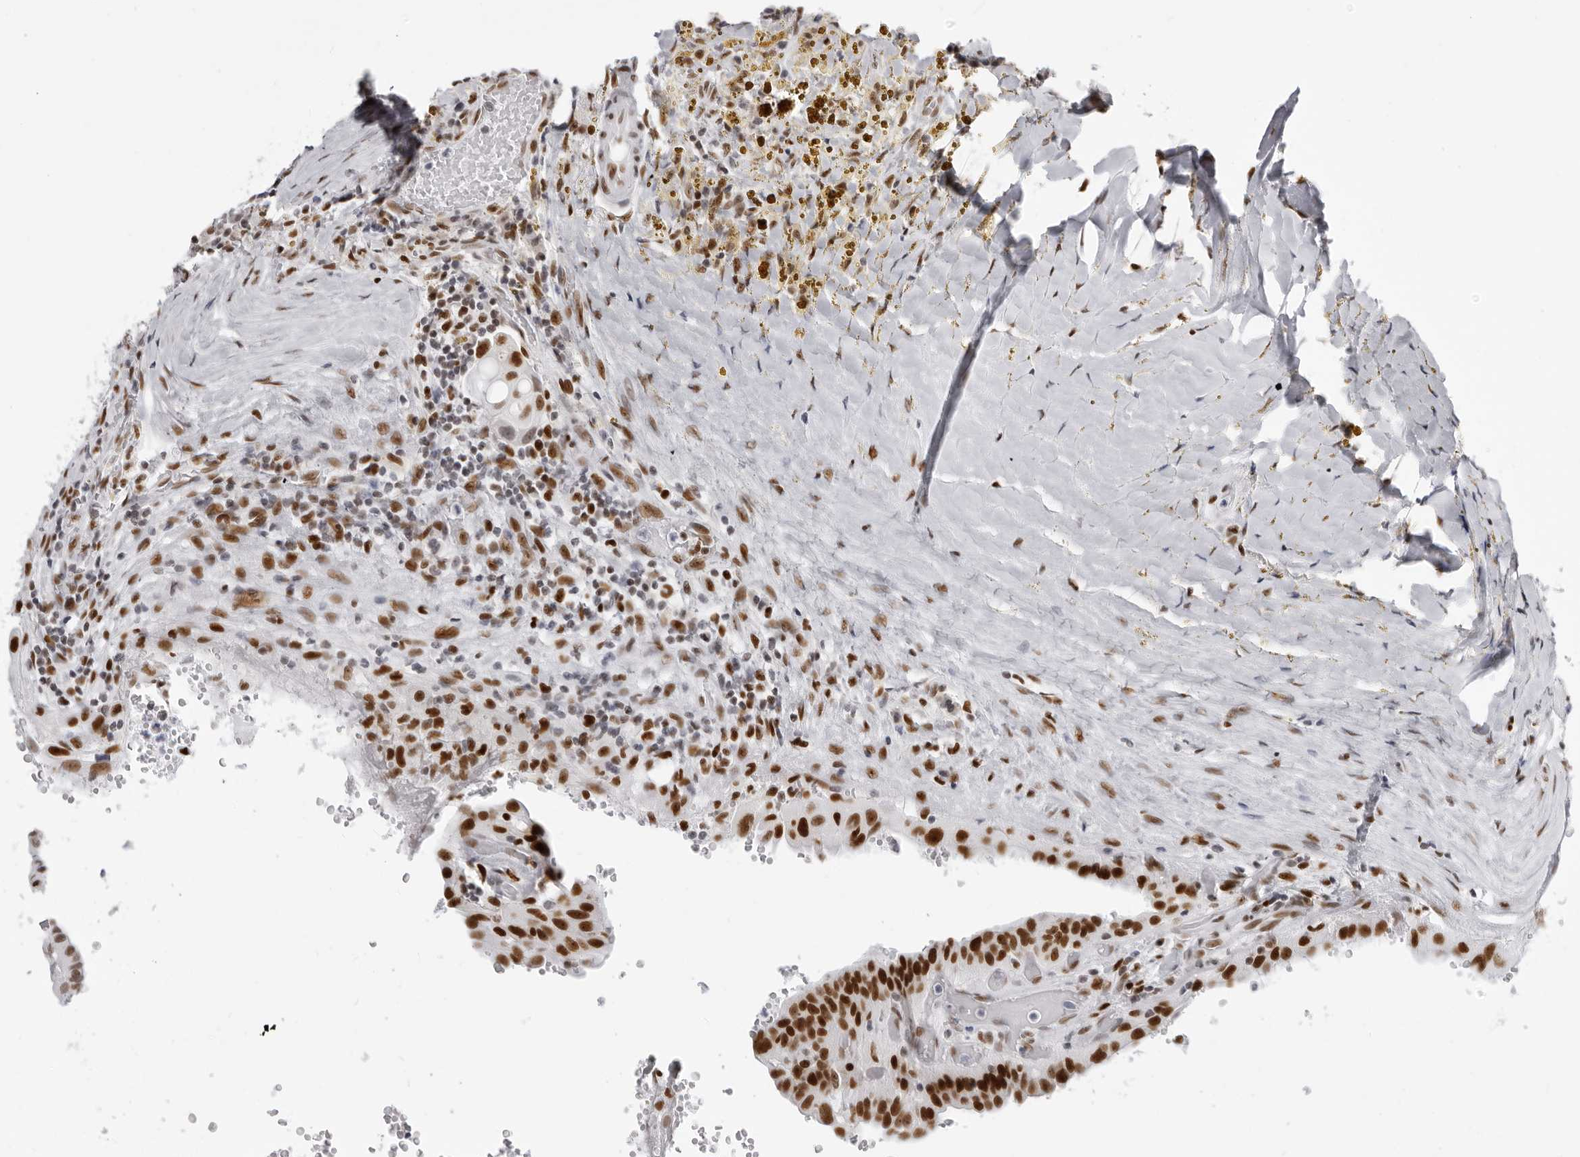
{"staining": {"intensity": "strong", "quantity": ">75%", "location": "nuclear"}, "tissue": "thyroid cancer", "cell_type": "Tumor cells", "image_type": "cancer", "snomed": [{"axis": "morphology", "description": "Papillary adenocarcinoma, NOS"}, {"axis": "topography", "description": "Thyroid gland"}], "caption": "Human thyroid cancer (papillary adenocarcinoma) stained with a protein marker exhibits strong staining in tumor cells.", "gene": "IRF2BP2", "patient": {"sex": "male", "age": 77}}